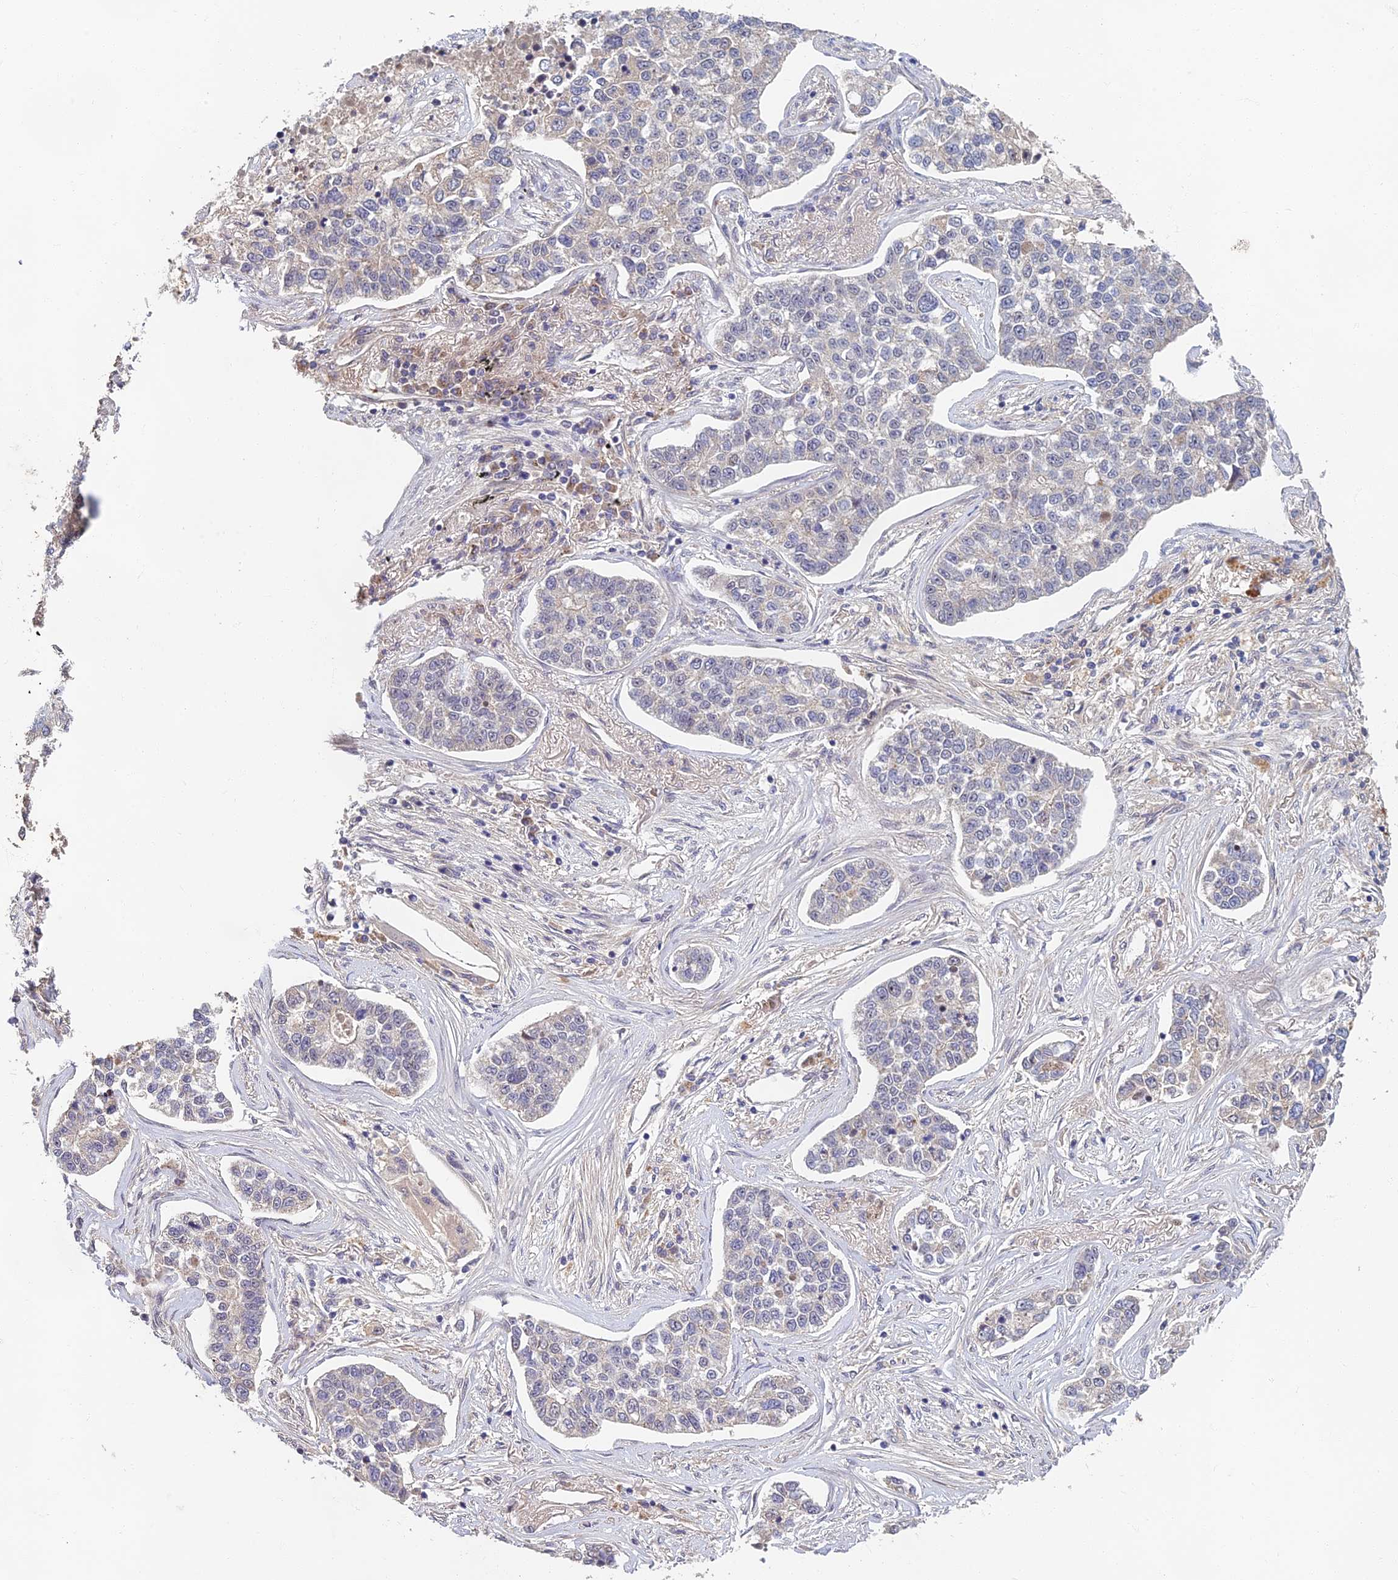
{"staining": {"intensity": "negative", "quantity": "none", "location": "none"}, "tissue": "lung cancer", "cell_type": "Tumor cells", "image_type": "cancer", "snomed": [{"axis": "morphology", "description": "Adenocarcinoma, NOS"}, {"axis": "topography", "description": "Lung"}], "caption": "IHC image of neoplastic tissue: human lung cancer stained with DAB displays no significant protein expression in tumor cells. (DAB immunohistochemistry with hematoxylin counter stain).", "gene": "EARS2", "patient": {"sex": "male", "age": 49}}